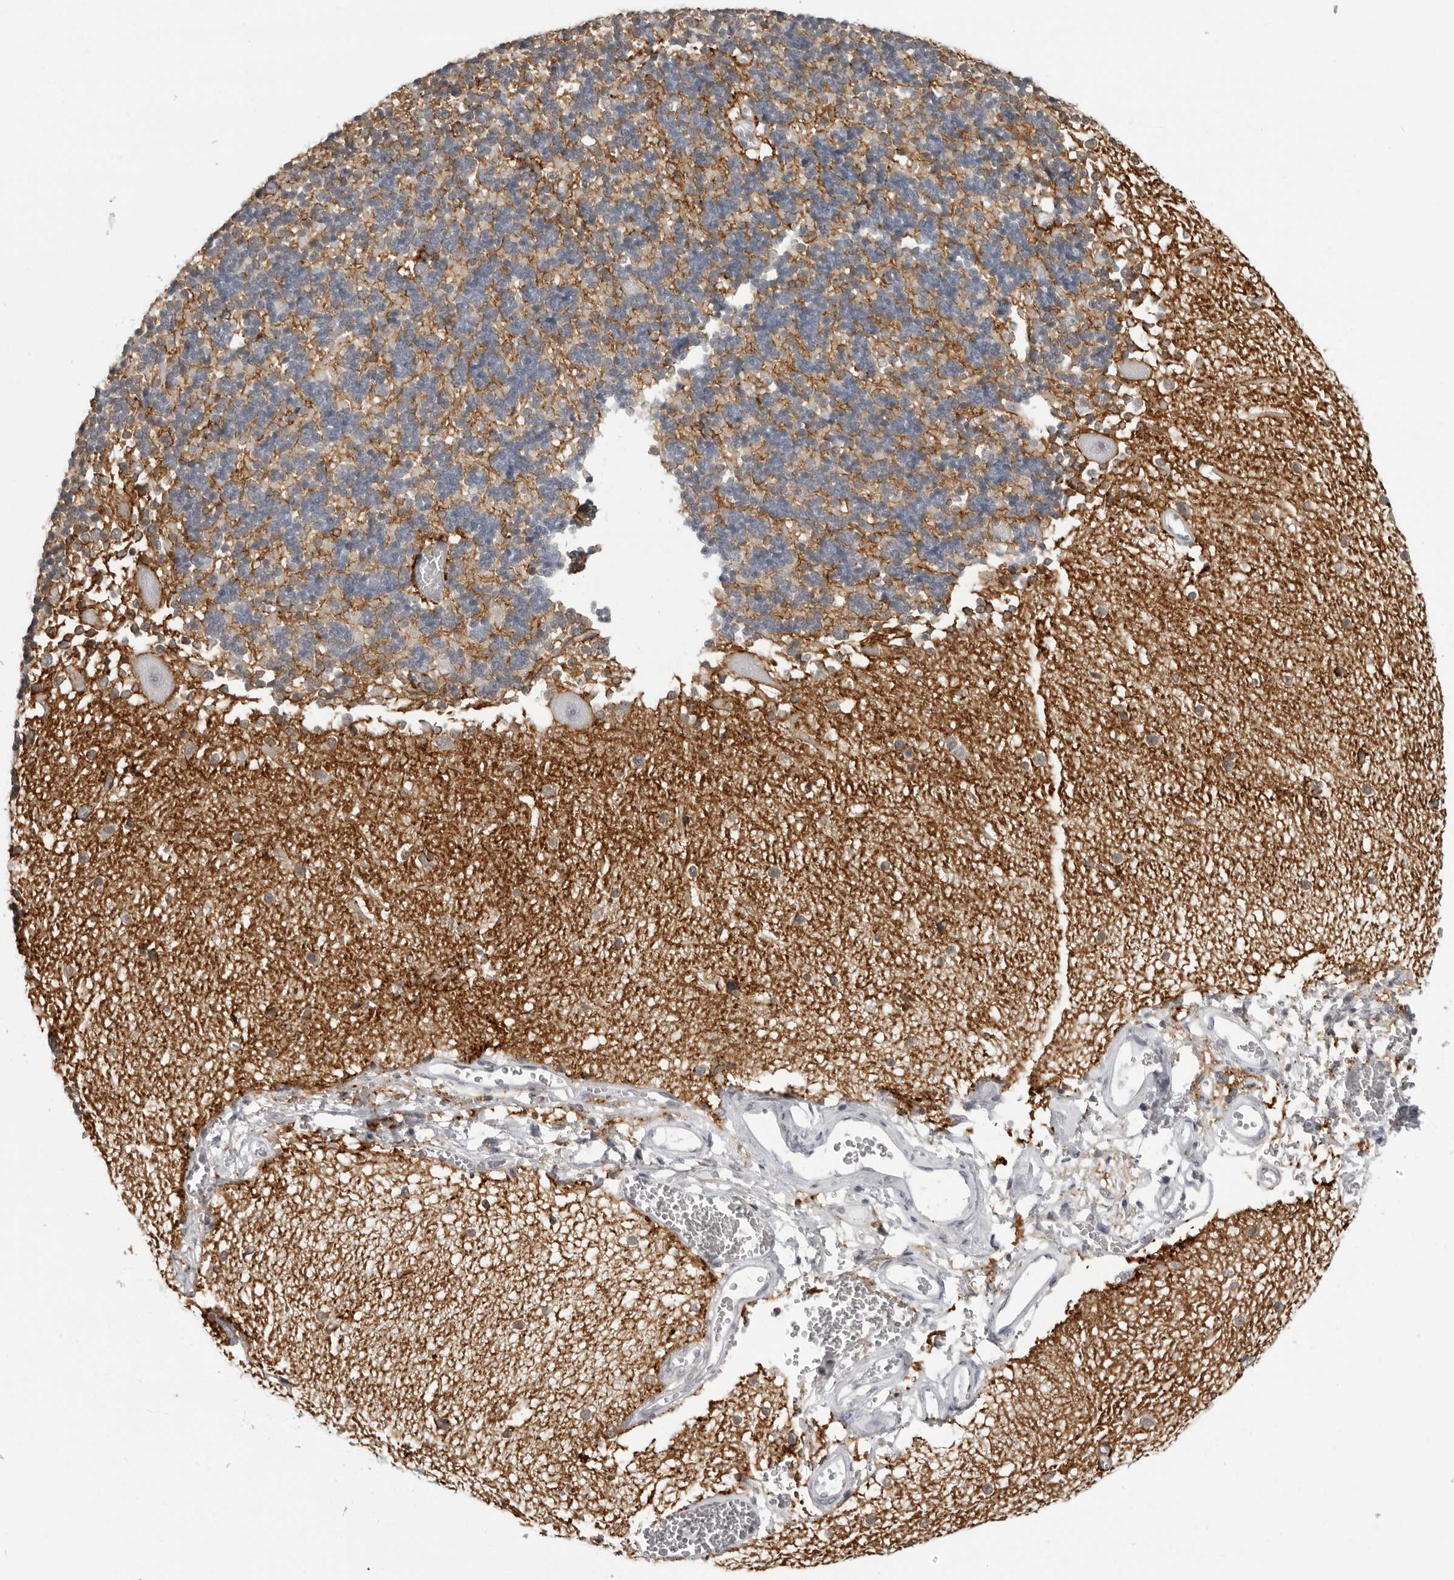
{"staining": {"intensity": "moderate", "quantity": "<25%", "location": "cytoplasmic/membranous"}, "tissue": "cerebellum", "cell_type": "Cells in granular layer", "image_type": "normal", "snomed": [{"axis": "morphology", "description": "Normal tissue, NOS"}, {"axis": "topography", "description": "Cerebellum"}], "caption": "Immunohistochemical staining of unremarkable cerebellum reveals moderate cytoplasmic/membranous protein positivity in approximately <25% of cells in granular layer.", "gene": "HEPACAM", "patient": {"sex": "male", "age": 37}}